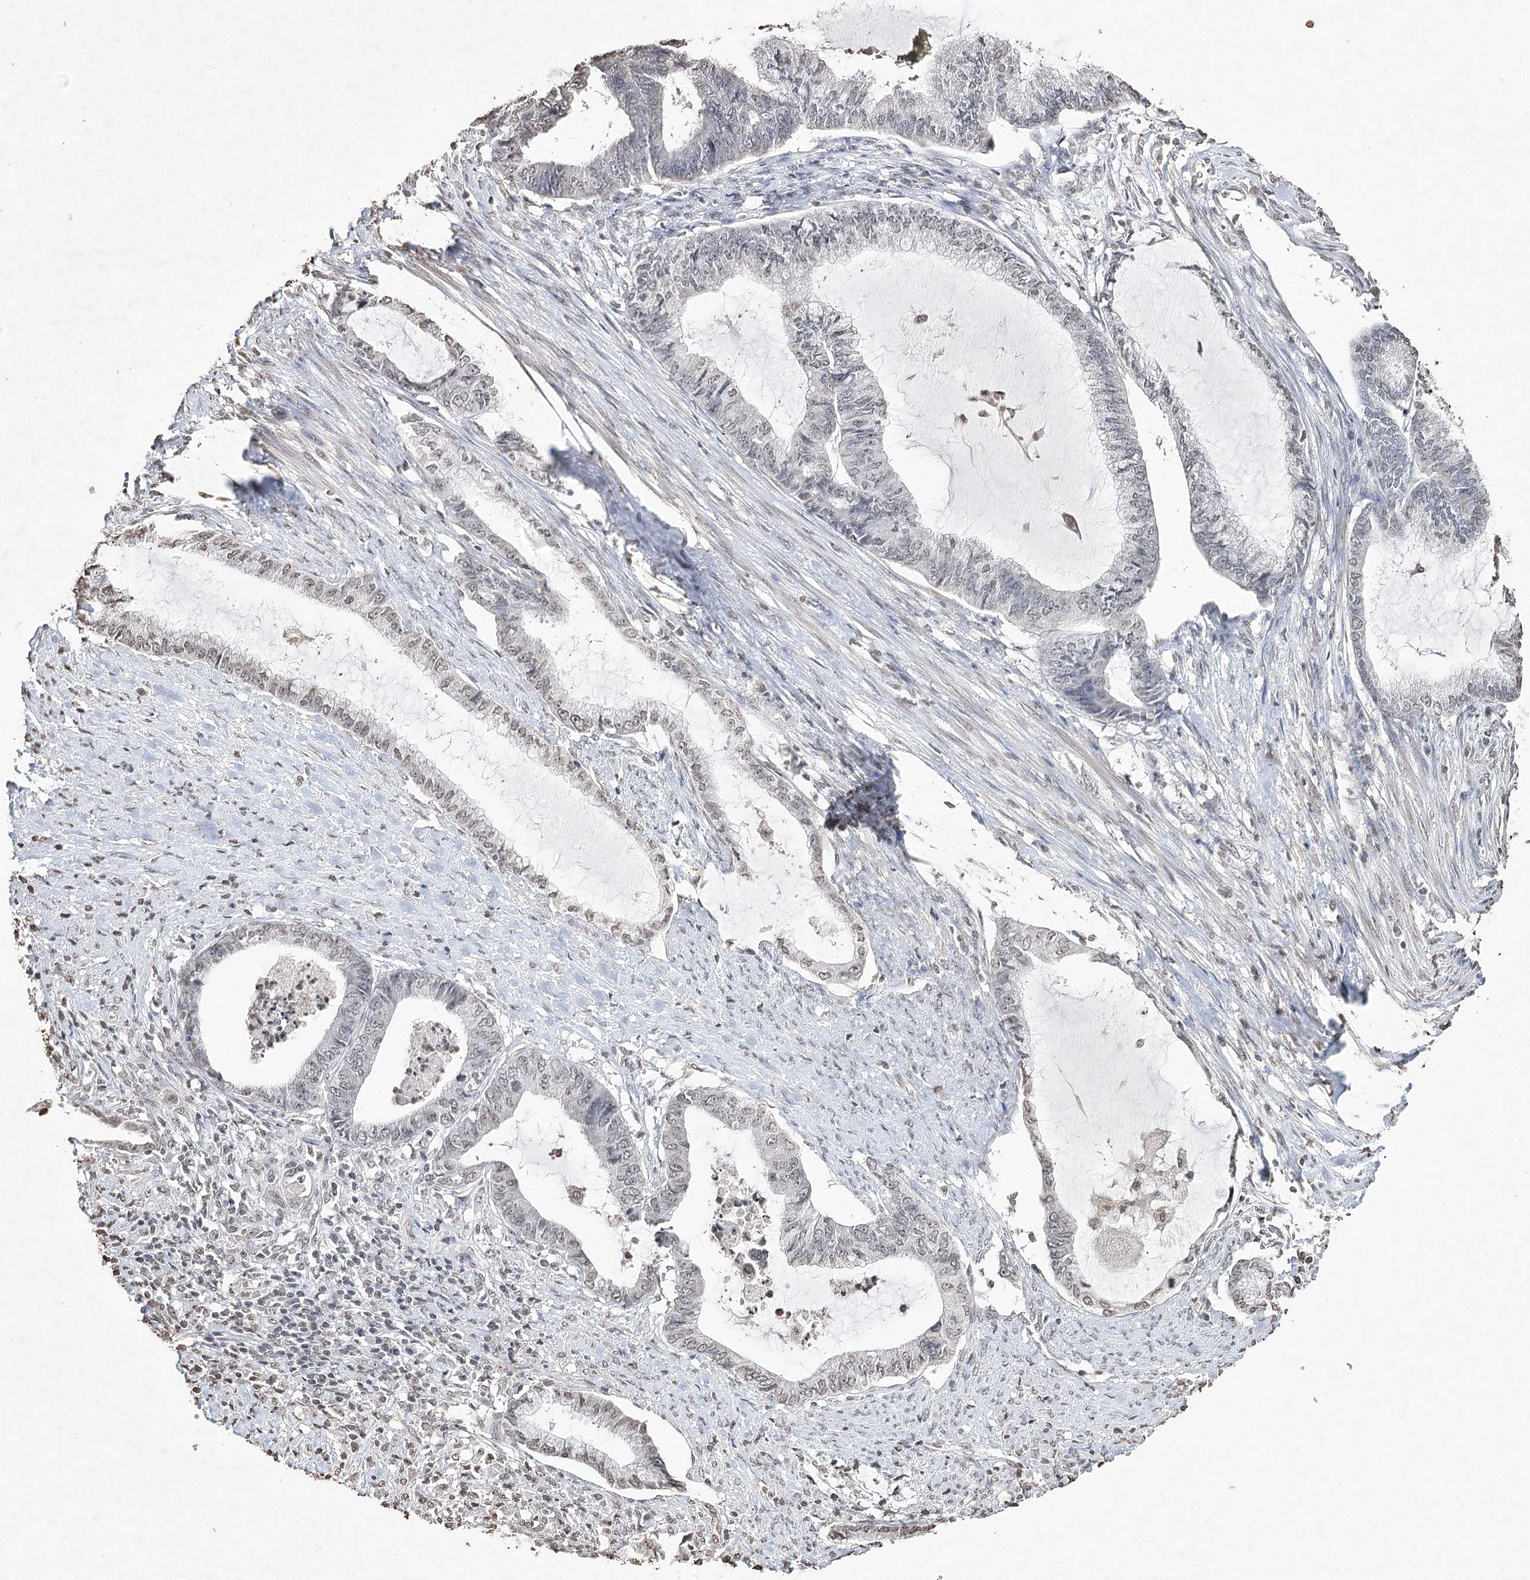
{"staining": {"intensity": "negative", "quantity": "none", "location": "none"}, "tissue": "endometrial cancer", "cell_type": "Tumor cells", "image_type": "cancer", "snomed": [{"axis": "morphology", "description": "Adenocarcinoma, NOS"}, {"axis": "topography", "description": "Endometrium"}], "caption": "A micrograph of human endometrial cancer is negative for staining in tumor cells.", "gene": "DMXL1", "patient": {"sex": "female", "age": 86}}